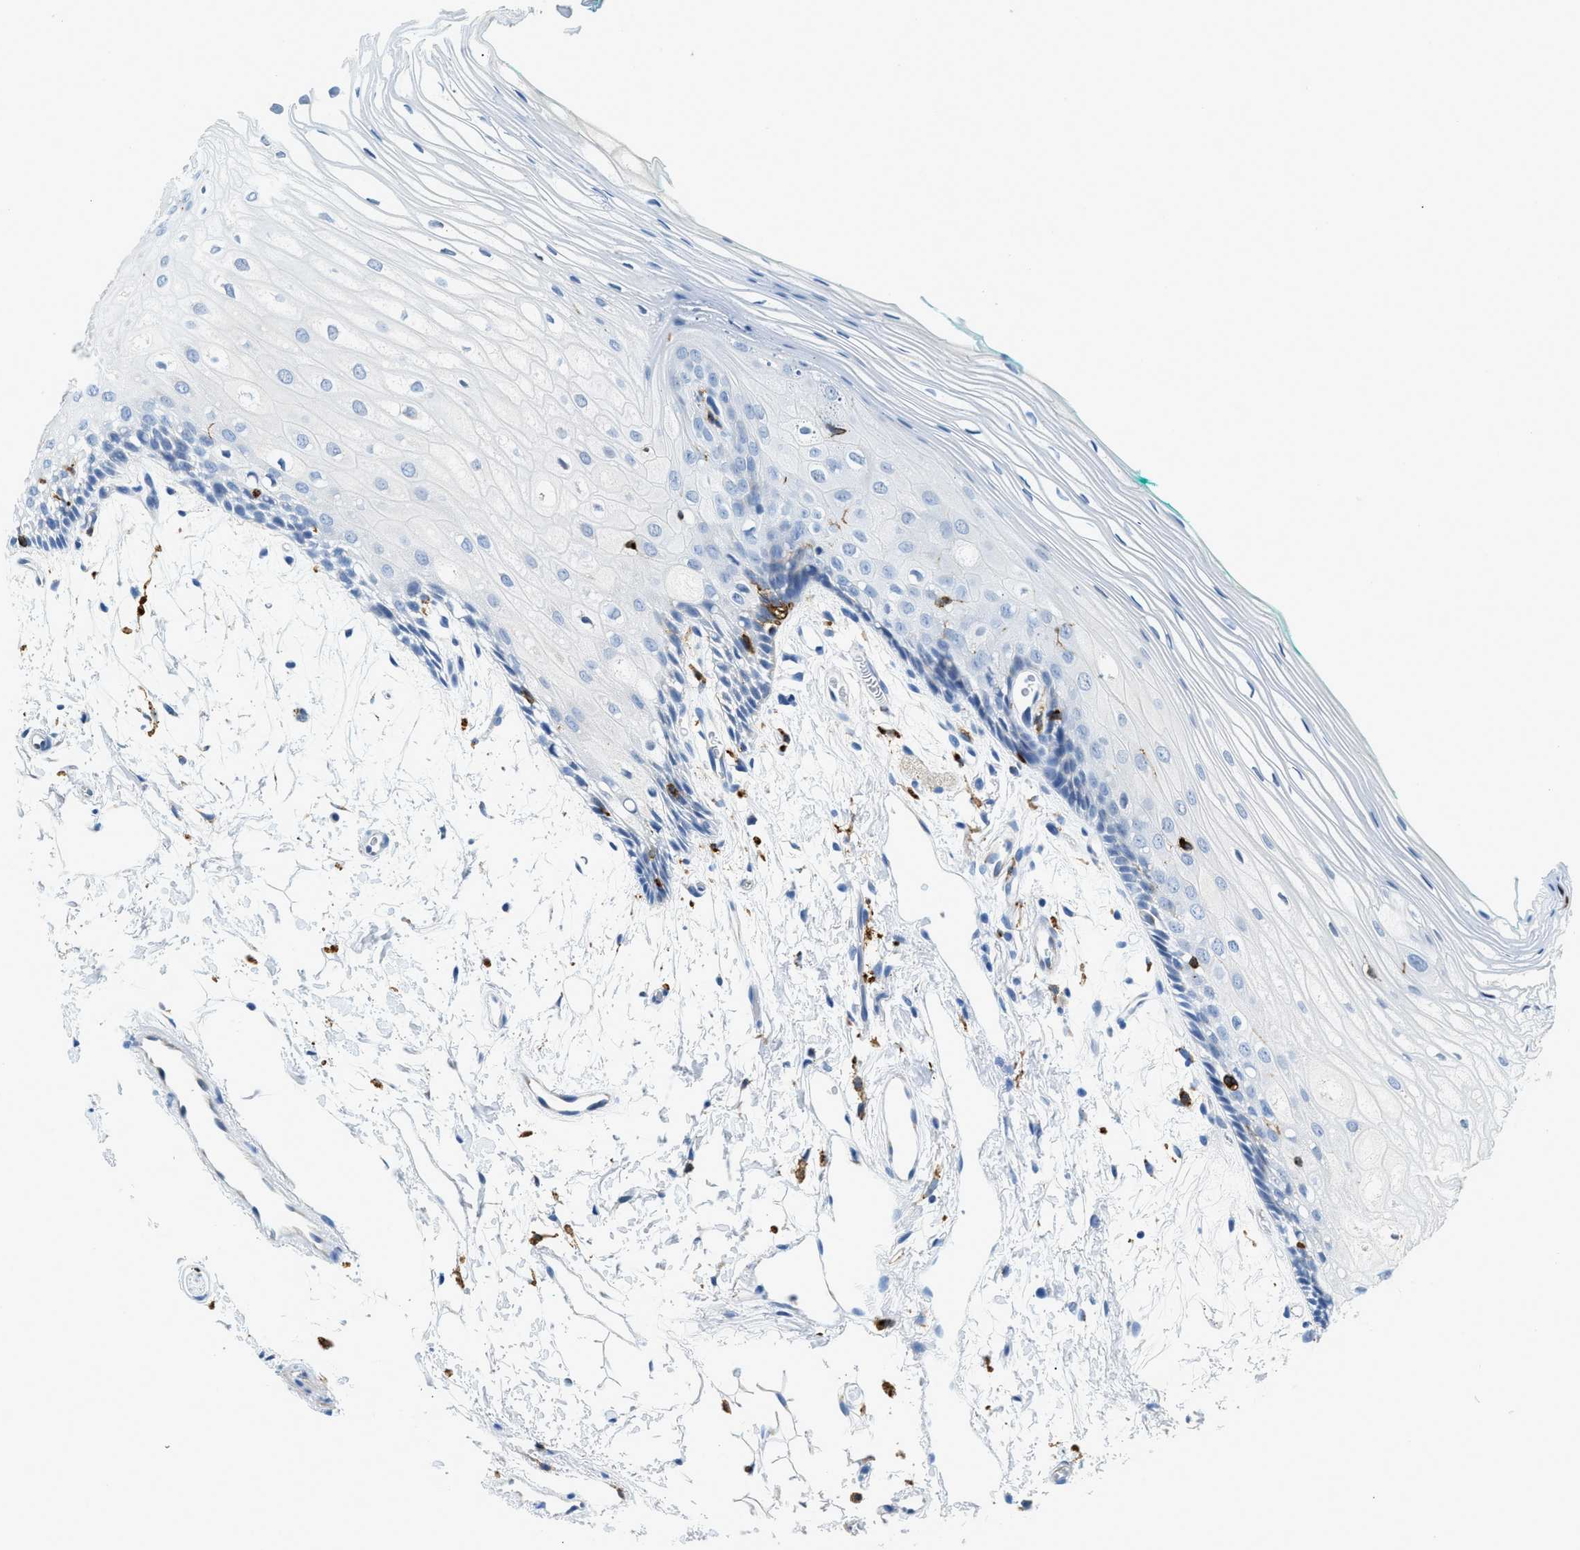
{"staining": {"intensity": "negative", "quantity": "none", "location": "none"}, "tissue": "oral mucosa", "cell_type": "Squamous epithelial cells", "image_type": "normal", "snomed": [{"axis": "morphology", "description": "Normal tissue, NOS"}, {"axis": "topography", "description": "Skeletal muscle"}, {"axis": "topography", "description": "Oral tissue"}, {"axis": "topography", "description": "Peripheral nerve tissue"}], "caption": "Oral mucosa stained for a protein using IHC reveals no expression squamous epithelial cells.", "gene": "CD226", "patient": {"sex": "female", "age": 84}}